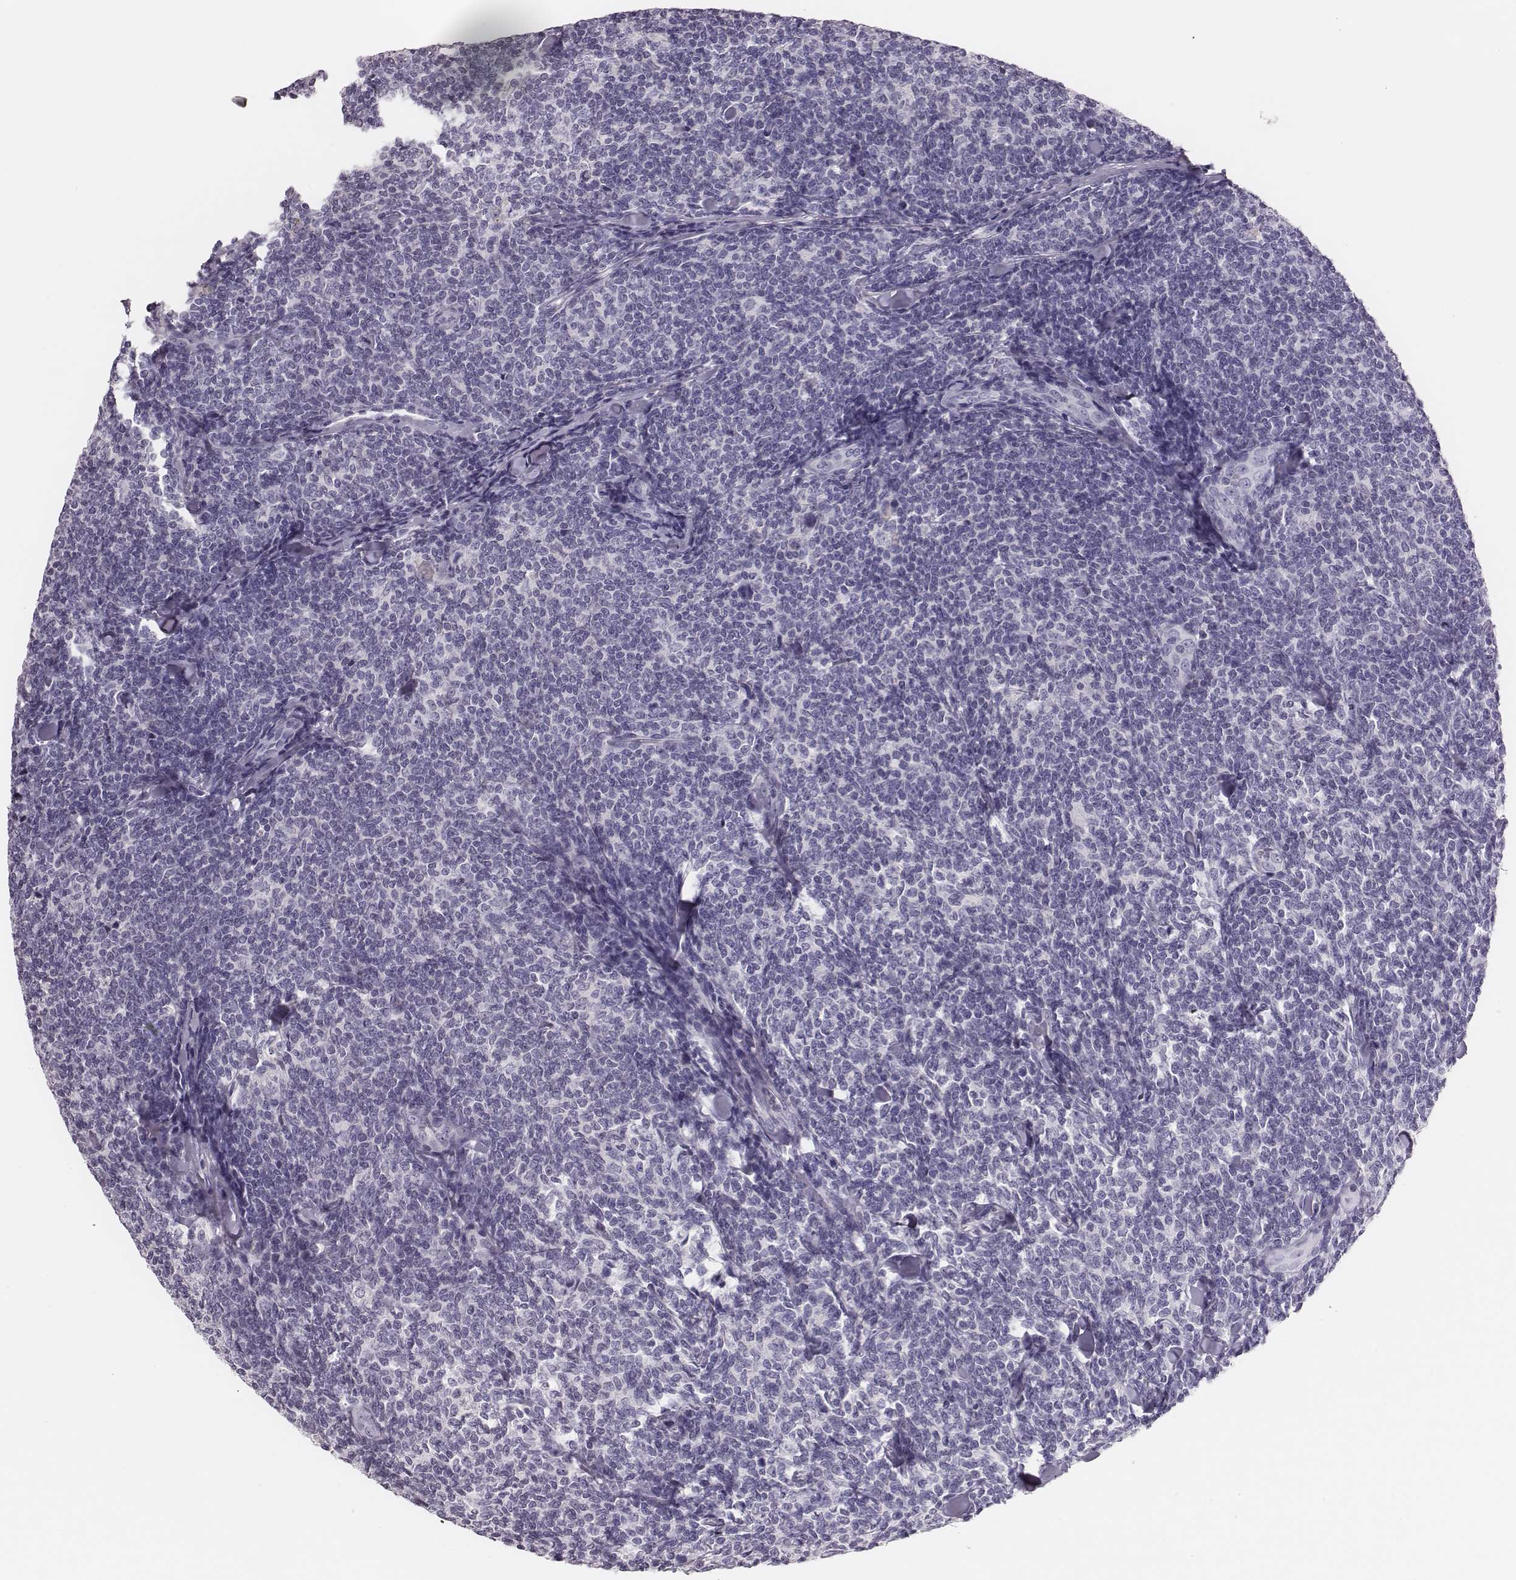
{"staining": {"intensity": "negative", "quantity": "none", "location": "none"}, "tissue": "lymphoma", "cell_type": "Tumor cells", "image_type": "cancer", "snomed": [{"axis": "morphology", "description": "Malignant lymphoma, non-Hodgkin's type, Low grade"}, {"axis": "topography", "description": "Lymph node"}], "caption": "Tumor cells show no significant expression in low-grade malignant lymphoma, non-Hodgkin's type. Brightfield microscopy of immunohistochemistry stained with DAB (3,3'-diaminobenzidine) (brown) and hematoxylin (blue), captured at high magnification.", "gene": "H1-6", "patient": {"sex": "female", "age": 56}}